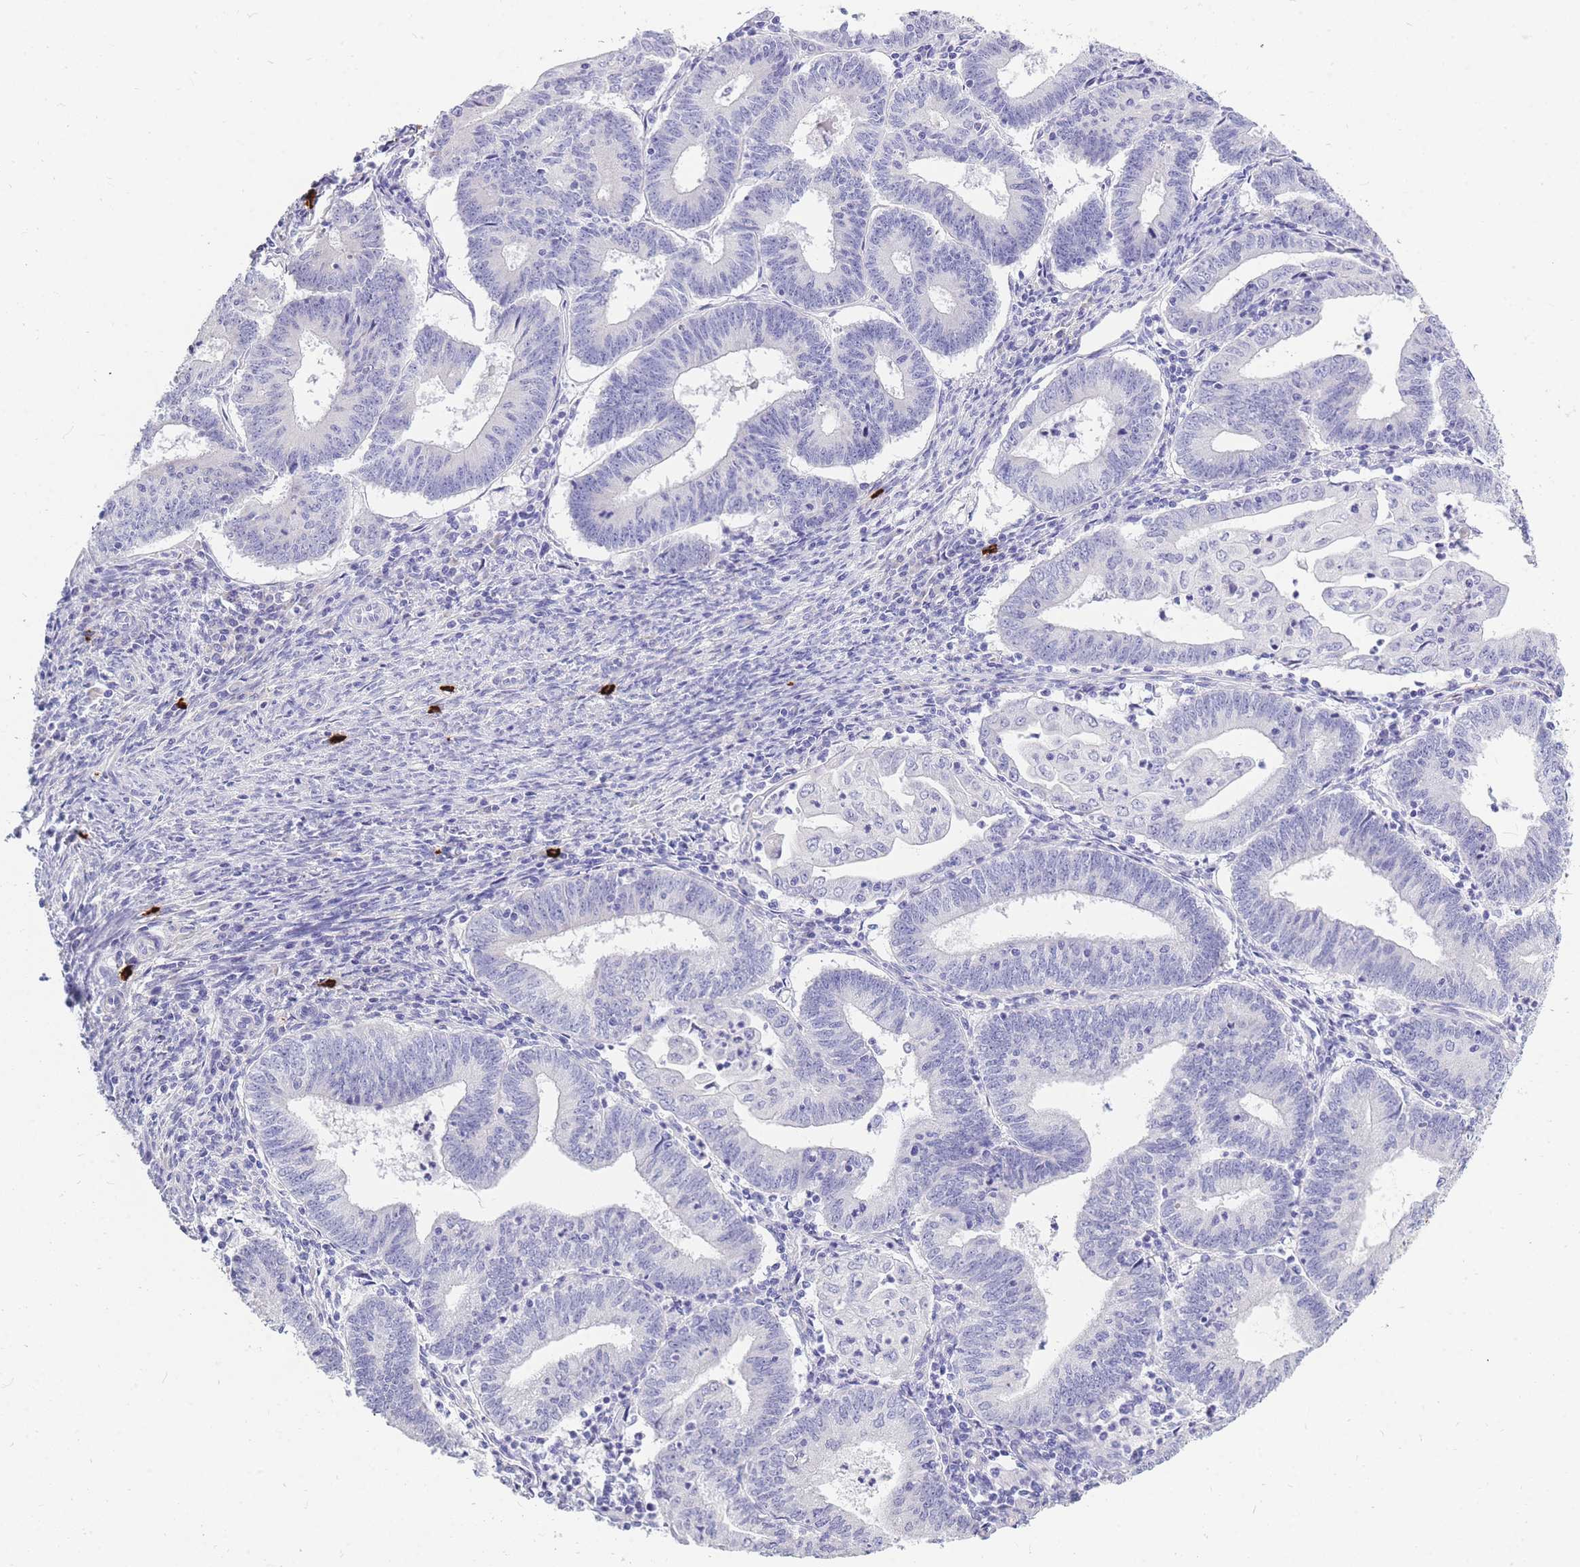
{"staining": {"intensity": "negative", "quantity": "none", "location": "none"}, "tissue": "endometrial cancer", "cell_type": "Tumor cells", "image_type": "cancer", "snomed": [{"axis": "morphology", "description": "Adenocarcinoma, NOS"}, {"axis": "topography", "description": "Endometrium"}], "caption": "Tumor cells are negative for protein expression in human endometrial cancer (adenocarcinoma).", "gene": "TPSD1", "patient": {"sex": "female", "age": 60}}